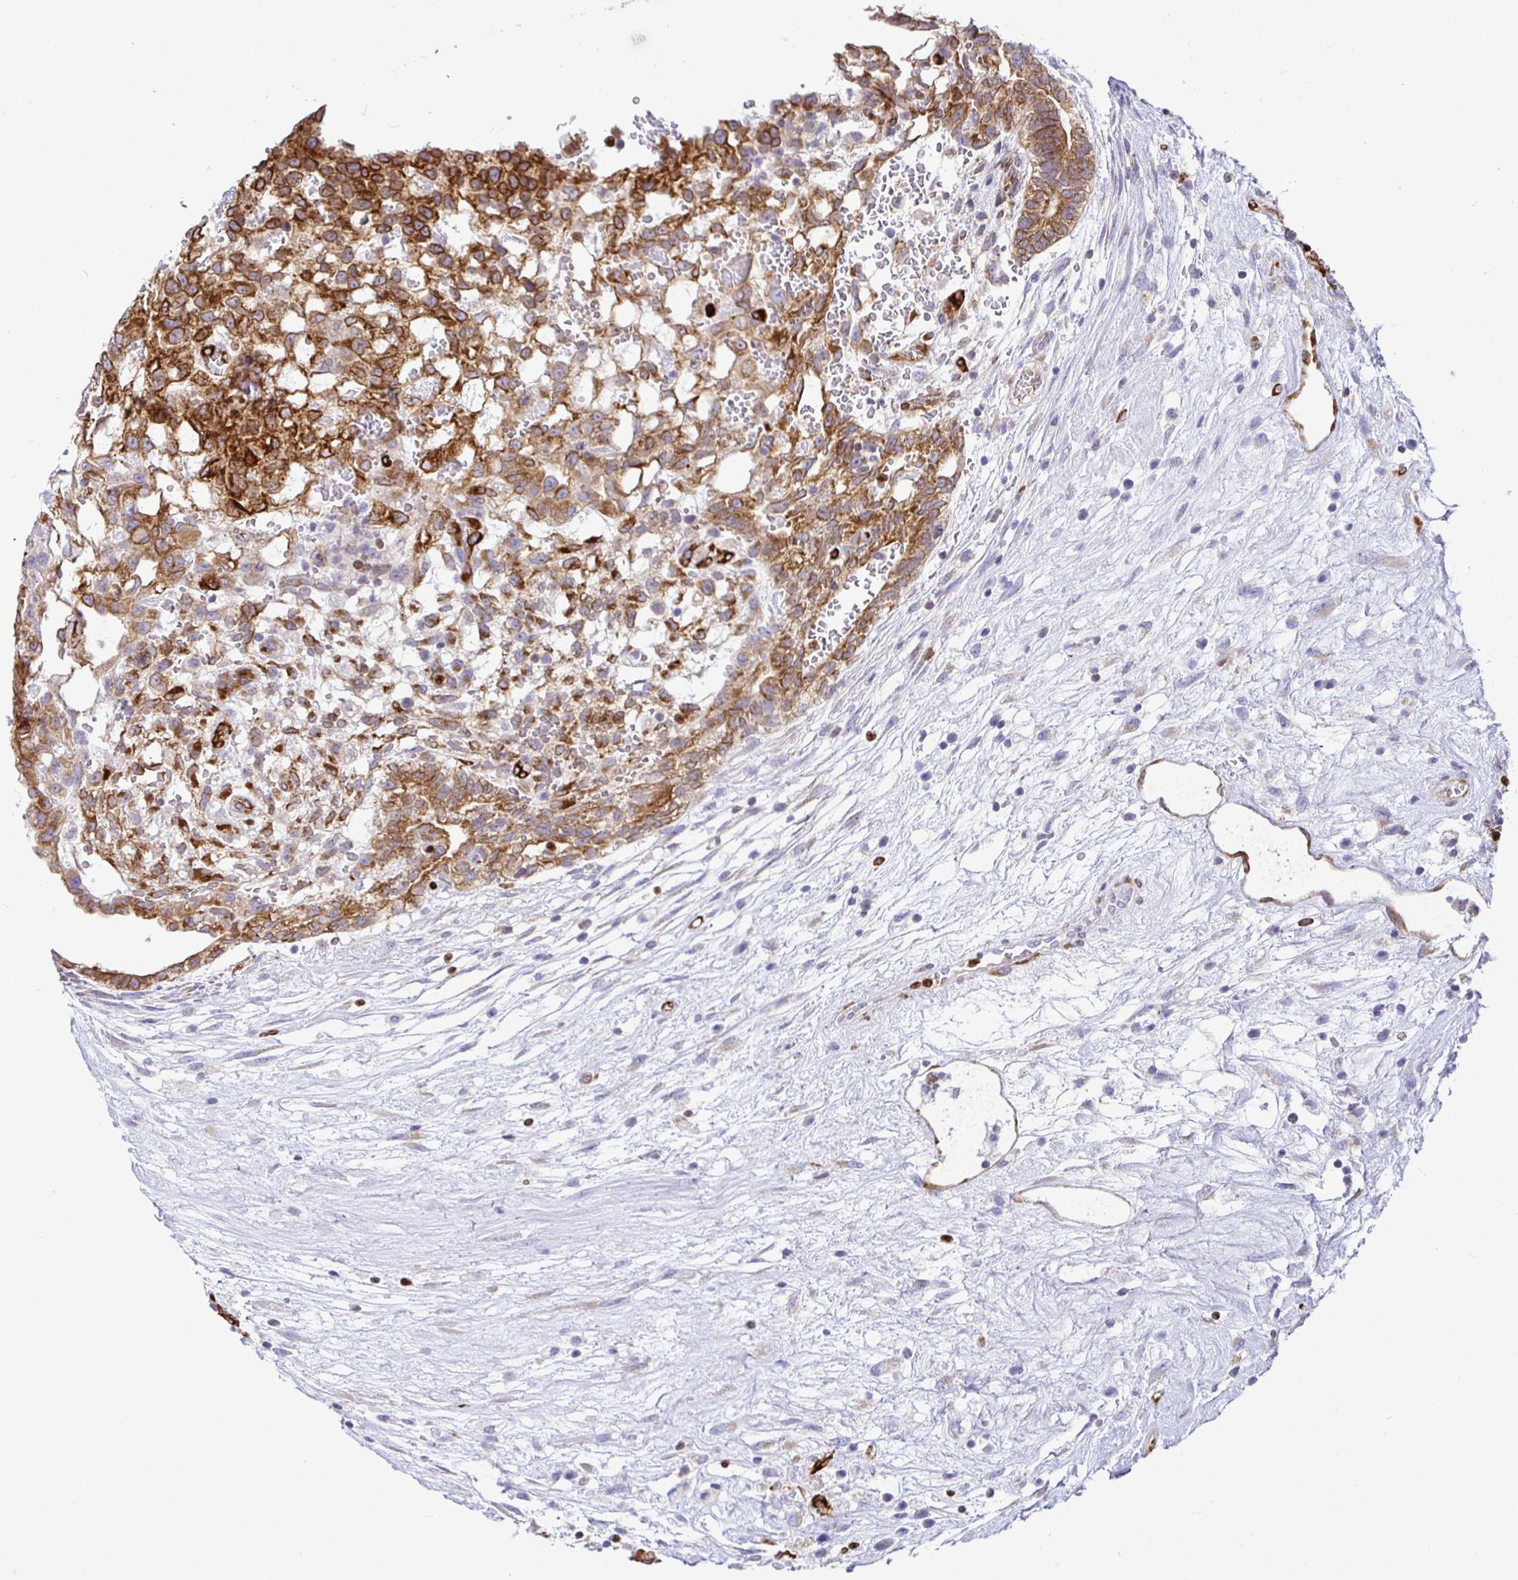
{"staining": {"intensity": "moderate", "quantity": ">75%", "location": "cytoplasmic/membranous"}, "tissue": "testis cancer", "cell_type": "Tumor cells", "image_type": "cancer", "snomed": [{"axis": "morphology", "description": "Normal tissue, NOS"}, {"axis": "morphology", "description": "Carcinoma, Embryonal, NOS"}, {"axis": "topography", "description": "Testis"}], "caption": "High-power microscopy captured an immunohistochemistry micrograph of testis embryonal carcinoma, revealing moderate cytoplasmic/membranous positivity in approximately >75% of tumor cells. The staining was performed using DAB (3,3'-diaminobenzidine), with brown indicating positive protein expression. Nuclei are stained blue with hematoxylin.", "gene": "TP53I11", "patient": {"sex": "male", "age": 32}}